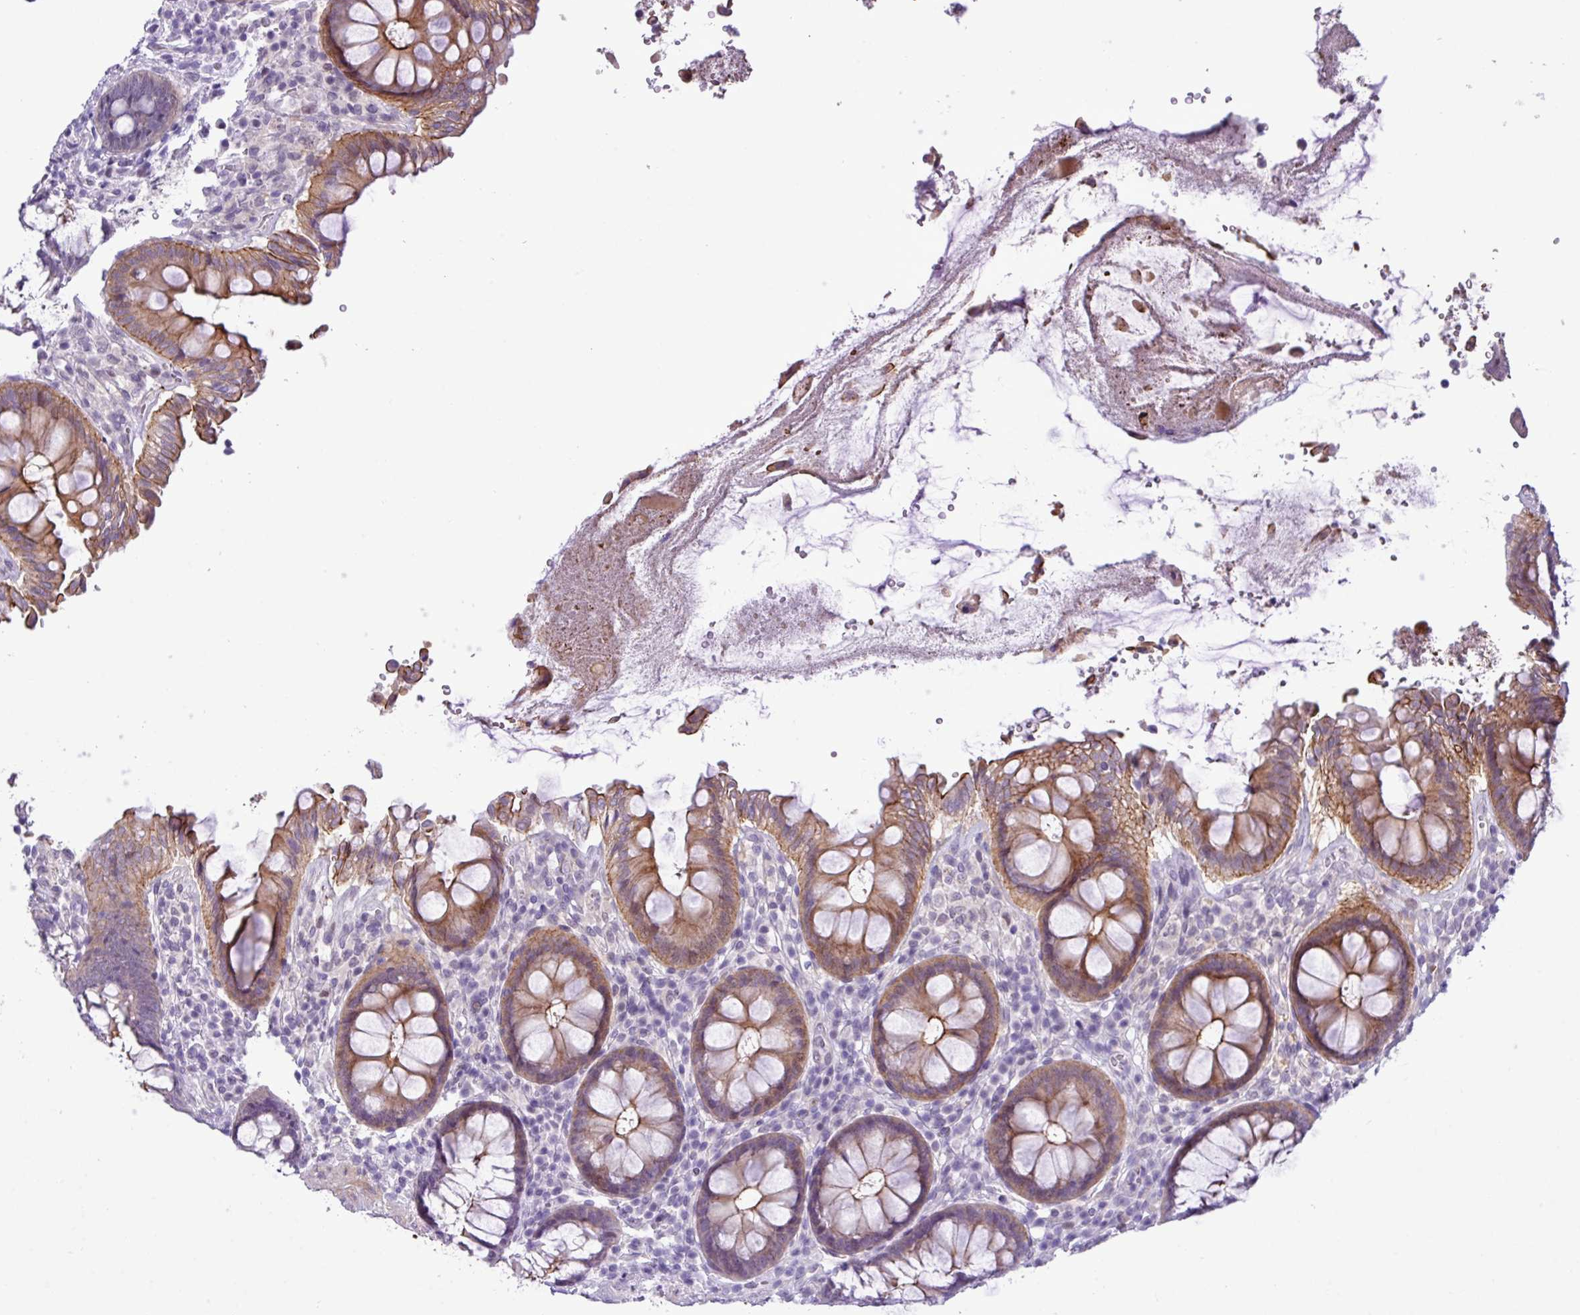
{"staining": {"intensity": "weak", "quantity": ">75%", "location": "cytoplasmic/membranous"}, "tissue": "colon", "cell_type": "Endothelial cells", "image_type": "normal", "snomed": [{"axis": "morphology", "description": "Normal tissue, NOS"}, {"axis": "topography", "description": "Colon"}], "caption": "A histopathology image showing weak cytoplasmic/membranous expression in approximately >75% of endothelial cells in normal colon, as visualized by brown immunohistochemical staining.", "gene": "YLPM1", "patient": {"sex": "male", "age": 84}}